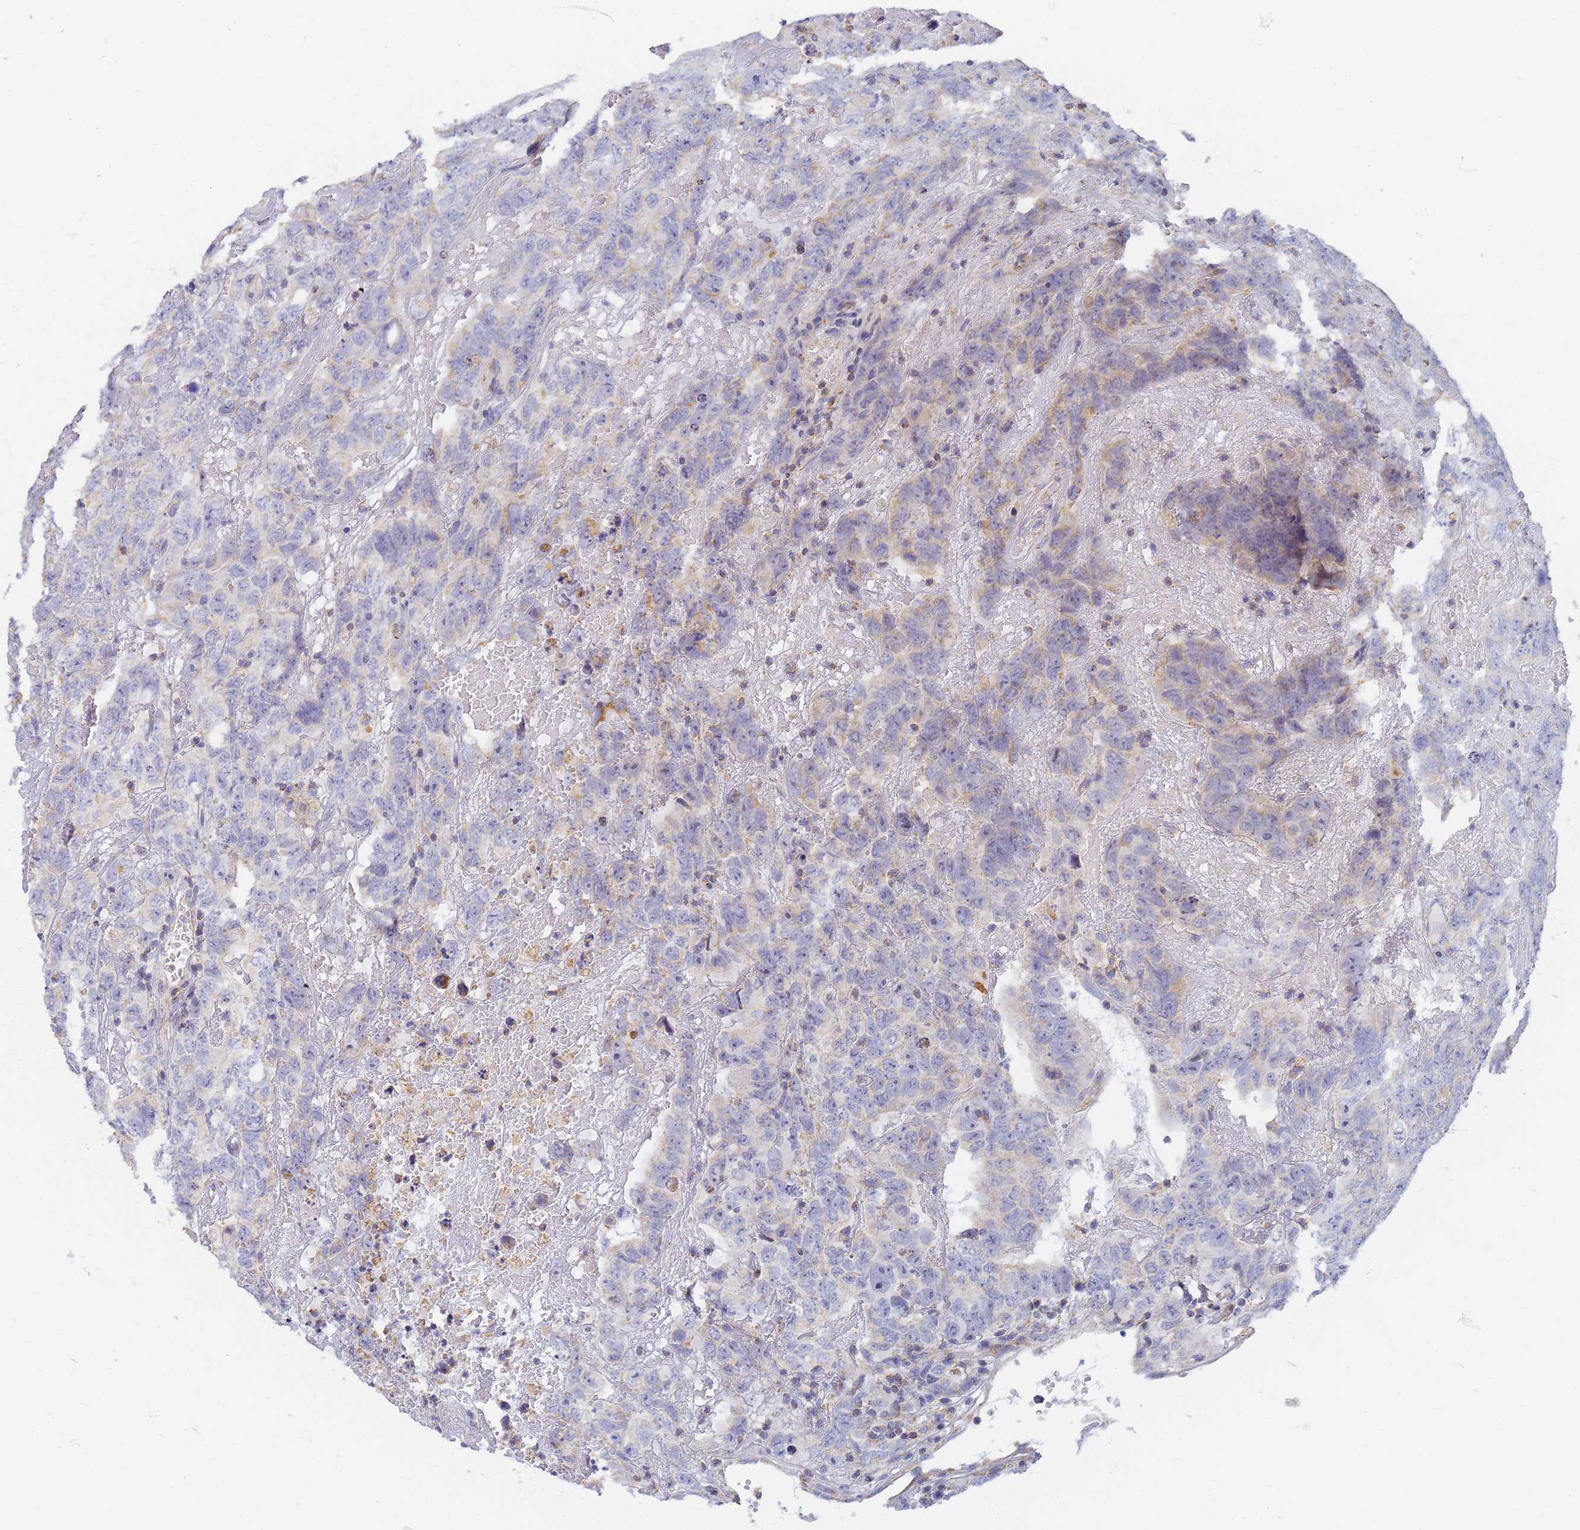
{"staining": {"intensity": "moderate", "quantity": "<25%", "location": "cytoplasmic/membranous"}, "tissue": "testis cancer", "cell_type": "Tumor cells", "image_type": "cancer", "snomed": [{"axis": "morphology", "description": "Carcinoma, Embryonal, NOS"}, {"axis": "topography", "description": "Testis"}], "caption": "Moderate cytoplasmic/membranous protein expression is identified in approximately <25% of tumor cells in embryonal carcinoma (testis).", "gene": "UTP23", "patient": {"sex": "male", "age": 45}}